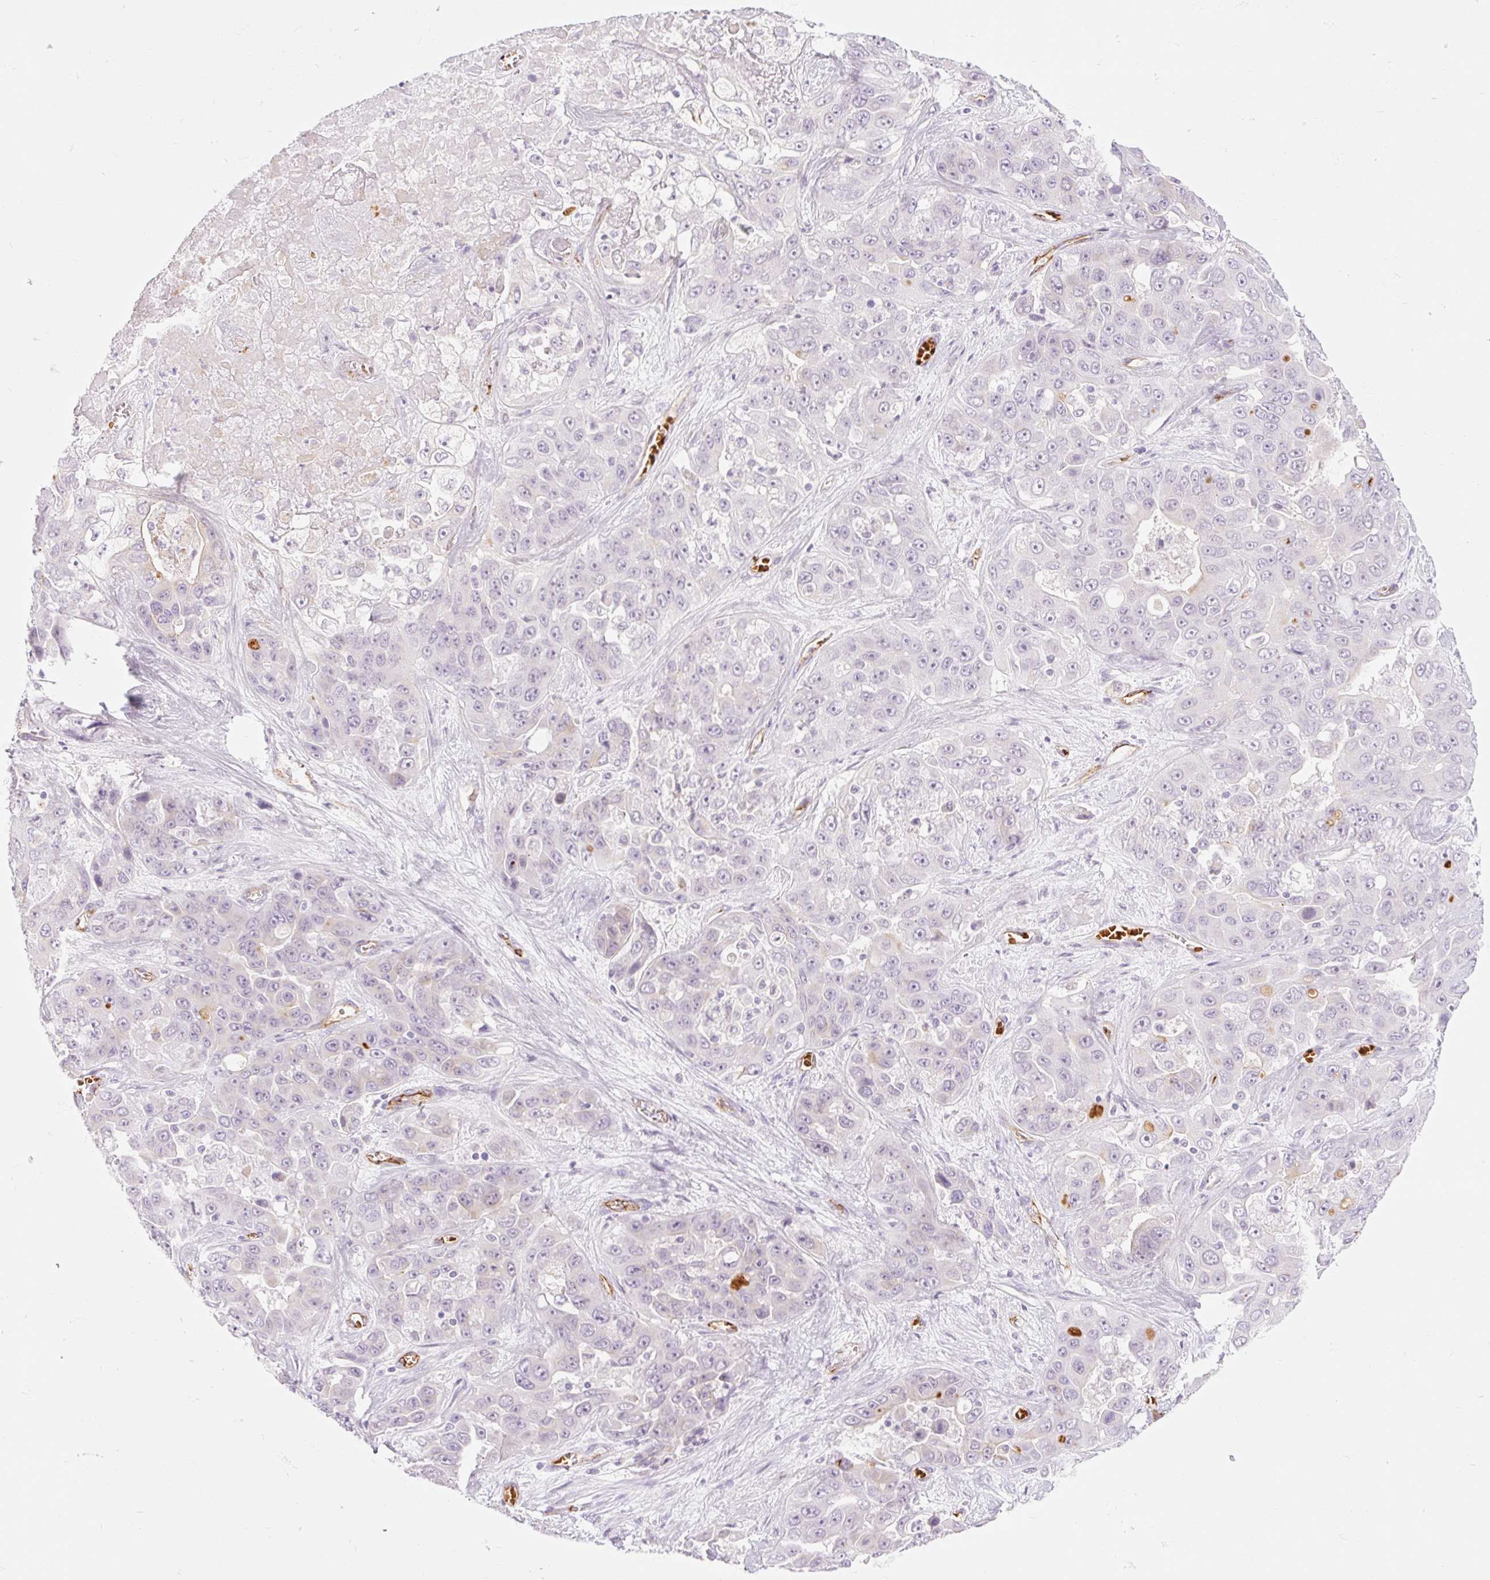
{"staining": {"intensity": "negative", "quantity": "none", "location": "none"}, "tissue": "liver cancer", "cell_type": "Tumor cells", "image_type": "cancer", "snomed": [{"axis": "morphology", "description": "Cholangiocarcinoma"}, {"axis": "topography", "description": "Liver"}], "caption": "This is an immunohistochemistry (IHC) photomicrograph of cholangiocarcinoma (liver). There is no positivity in tumor cells.", "gene": "TAF1L", "patient": {"sex": "female", "age": 52}}